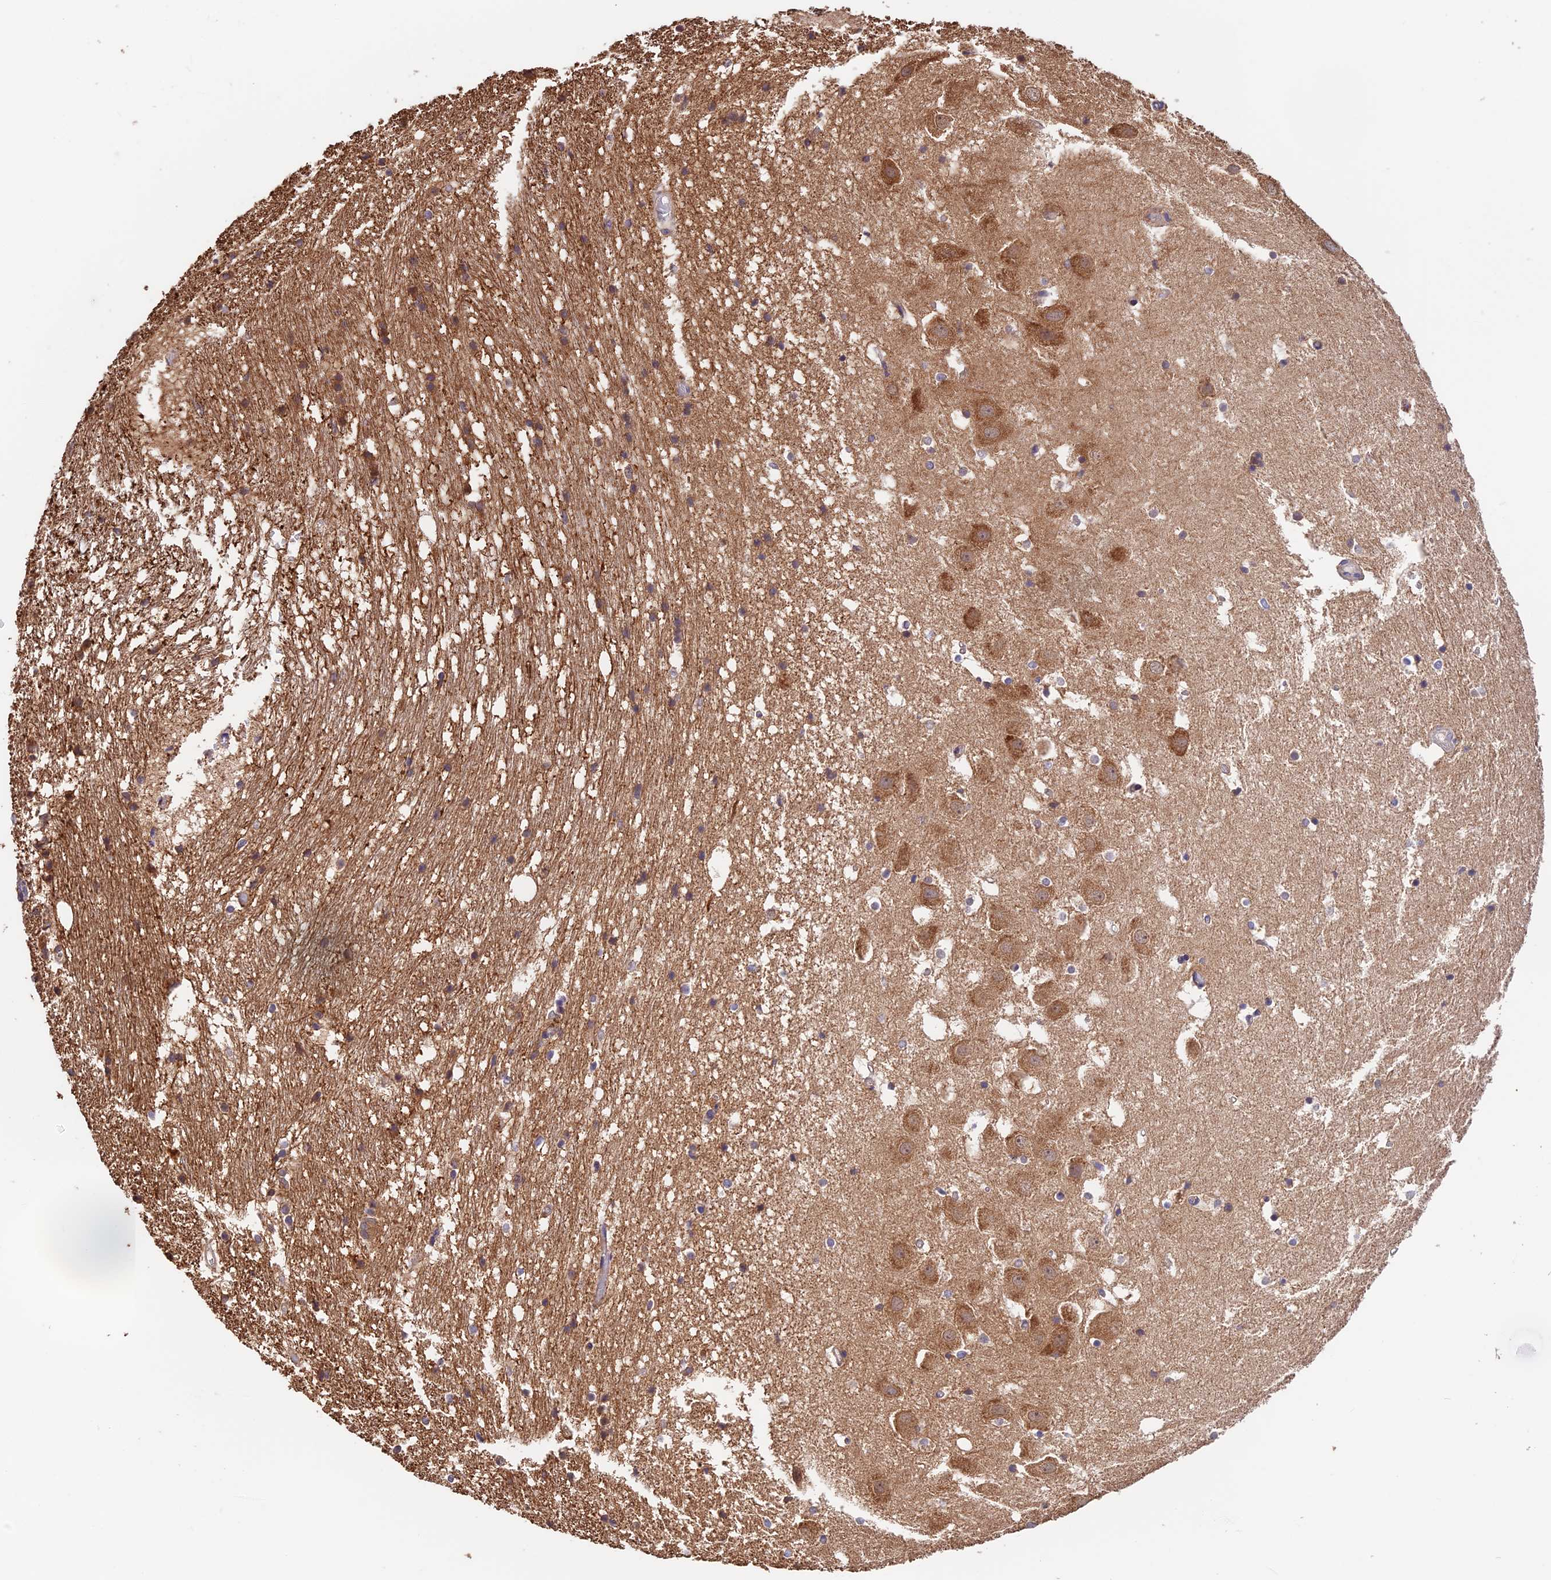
{"staining": {"intensity": "moderate", "quantity": "<25%", "location": "cytoplasmic/membranous"}, "tissue": "hippocampus", "cell_type": "Glial cells", "image_type": "normal", "snomed": [{"axis": "morphology", "description": "Normal tissue, NOS"}, {"axis": "topography", "description": "Hippocampus"}], "caption": "Unremarkable hippocampus displays moderate cytoplasmic/membranous expression in about <25% of glial cells, visualized by immunohistochemistry.", "gene": "EMC3", "patient": {"sex": "female", "age": 52}}